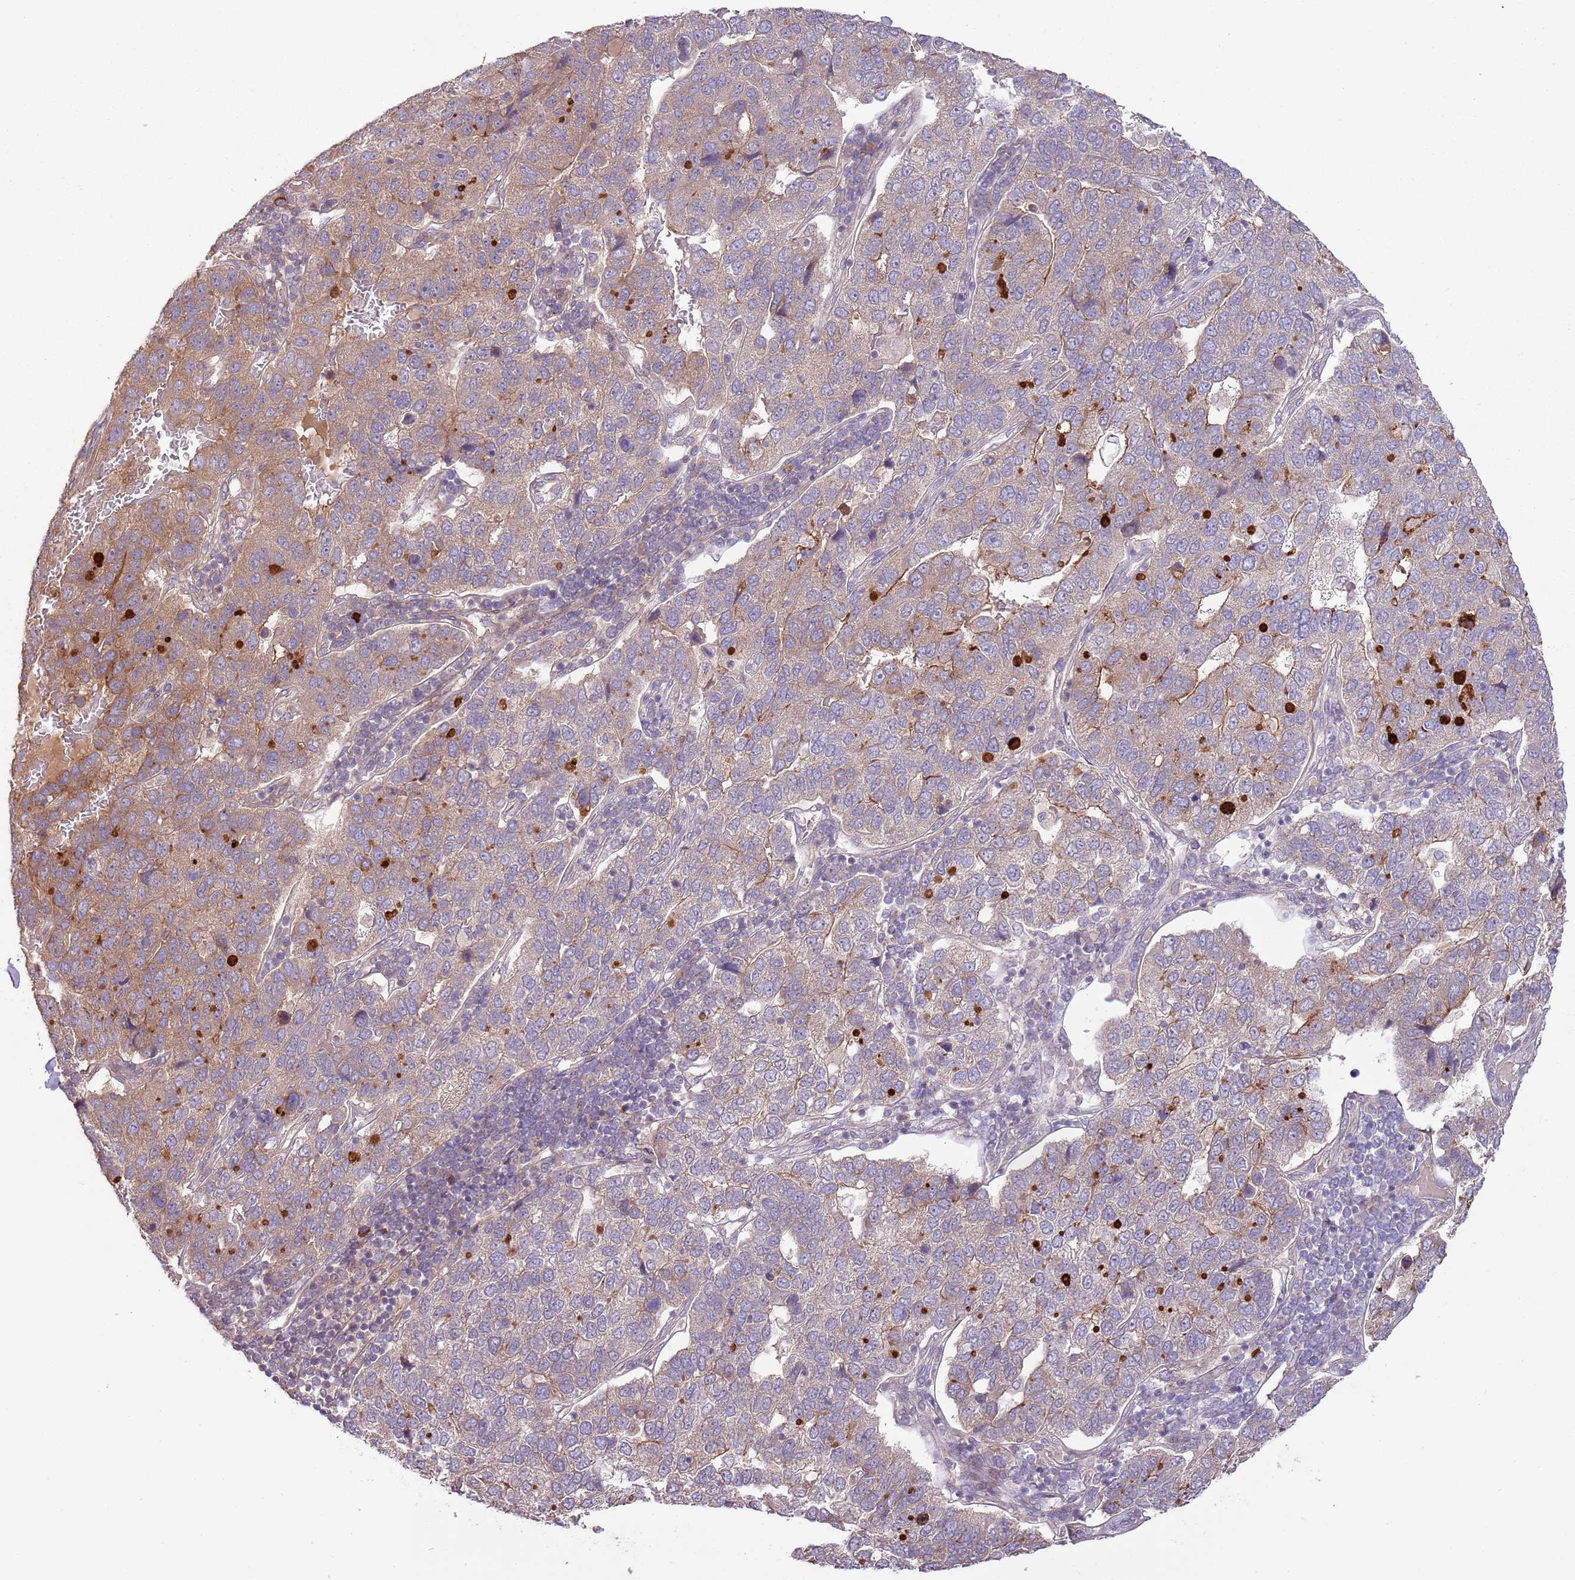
{"staining": {"intensity": "moderate", "quantity": "<25%", "location": "cytoplasmic/membranous"}, "tissue": "pancreatic cancer", "cell_type": "Tumor cells", "image_type": "cancer", "snomed": [{"axis": "morphology", "description": "Adenocarcinoma, NOS"}, {"axis": "topography", "description": "Pancreas"}], "caption": "Pancreatic adenocarcinoma stained with IHC exhibits moderate cytoplasmic/membranous staining in approximately <25% of tumor cells.", "gene": "RNF128", "patient": {"sex": "female", "age": 61}}